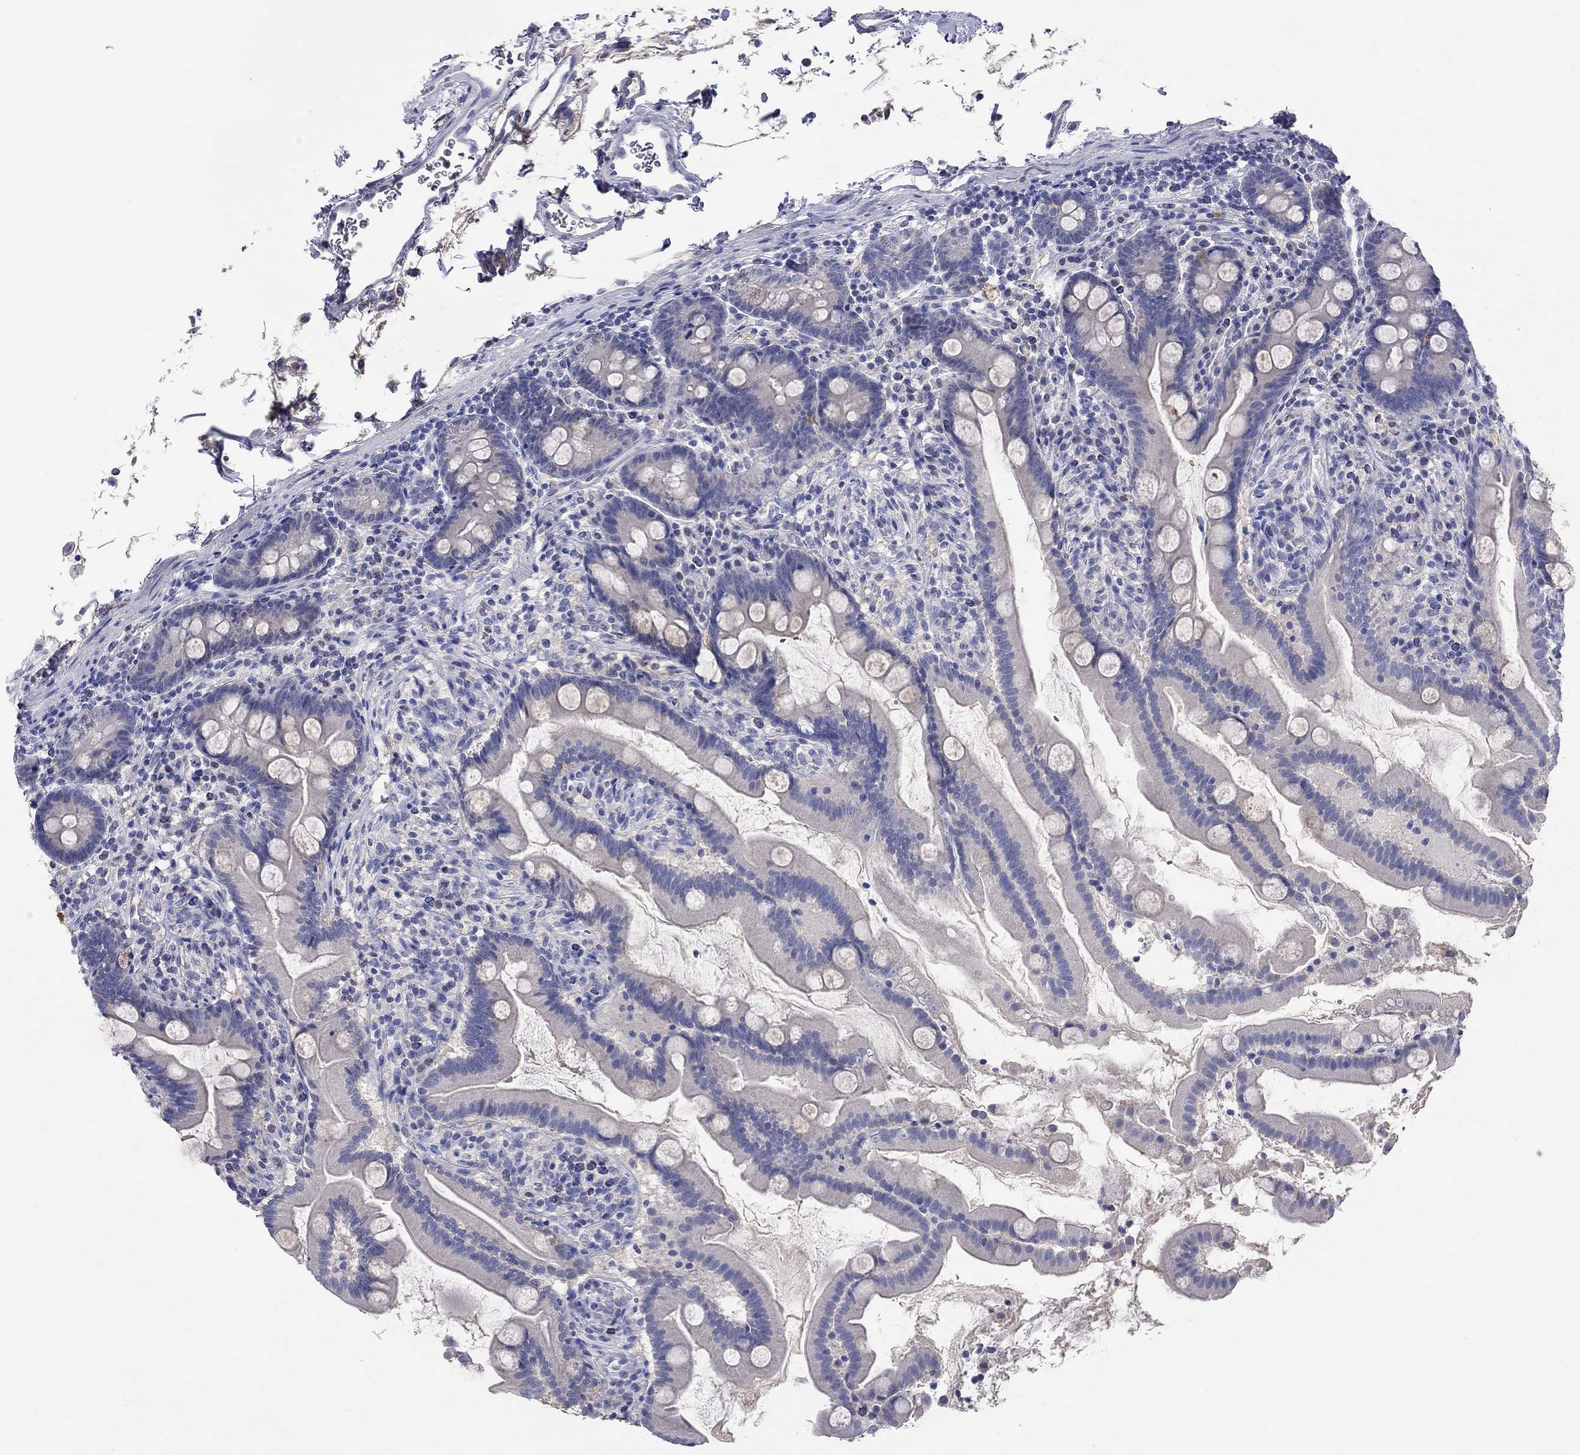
{"staining": {"intensity": "negative", "quantity": "none", "location": "none"}, "tissue": "small intestine", "cell_type": "Glandular cells", "image_type": "normal", "snomed": [{"axis": "morphology", "description": "Normal tissue, NOS"}, {"axis": "topography", "description": "Small intestine"}], "caption": "DAB immunohistochemical staining of unremarkable human small intestine displays no significant staining in glandular cells. (Stains: DAB immunohistochemistry with hematoxylin counter stain, Microscopy: brightfield microscopy at high magnification).", "gene": "LRFN4", "patient": {"sex": "female", "age": 44}}